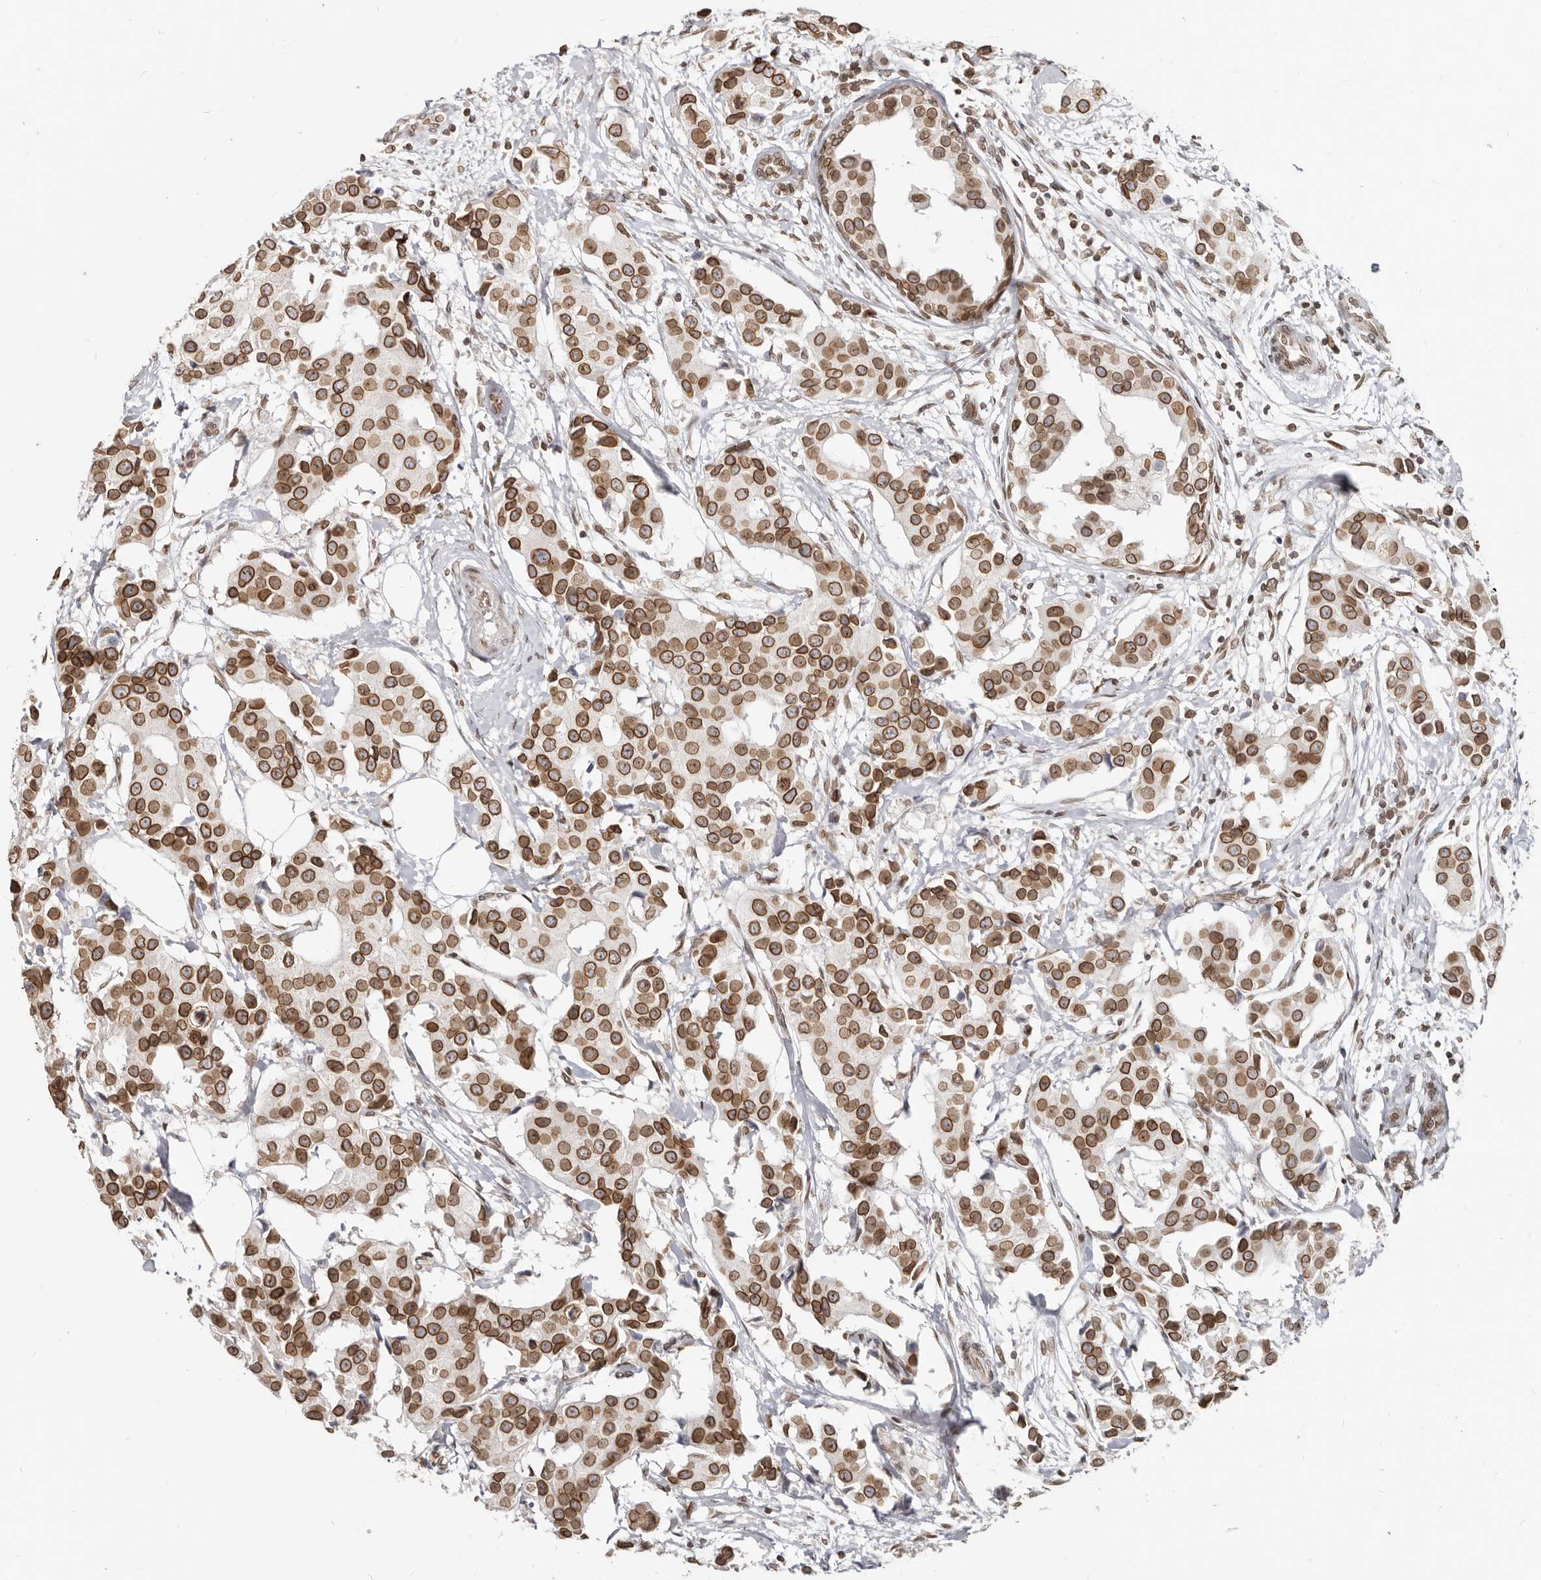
{"staining": {"intensity": "strong", "quantity": ">75%", "location": "cytoplasmic/membranous,nuclear"}, "tissue": "breast cancer", "cell_type": "Tumor cells", "image_type": "cancer", "snomed": [{"axis": "morphology", "description": "Normal tissue, NOS"}, {"axis": "morphology", "description": "Duct carcinoma"}, {"axis": "topography", "description": "Breast"}], "caption": "About >75% of tumor cells in human breast cancer (infiltrating ductal carcinoma) reveal strong cytoplasmic/membranous and nuclear protein staining as visualized by brown immunohistochemical staining.", "gene": "NUP153", "patient": {"sex": "female", "age": 39}}